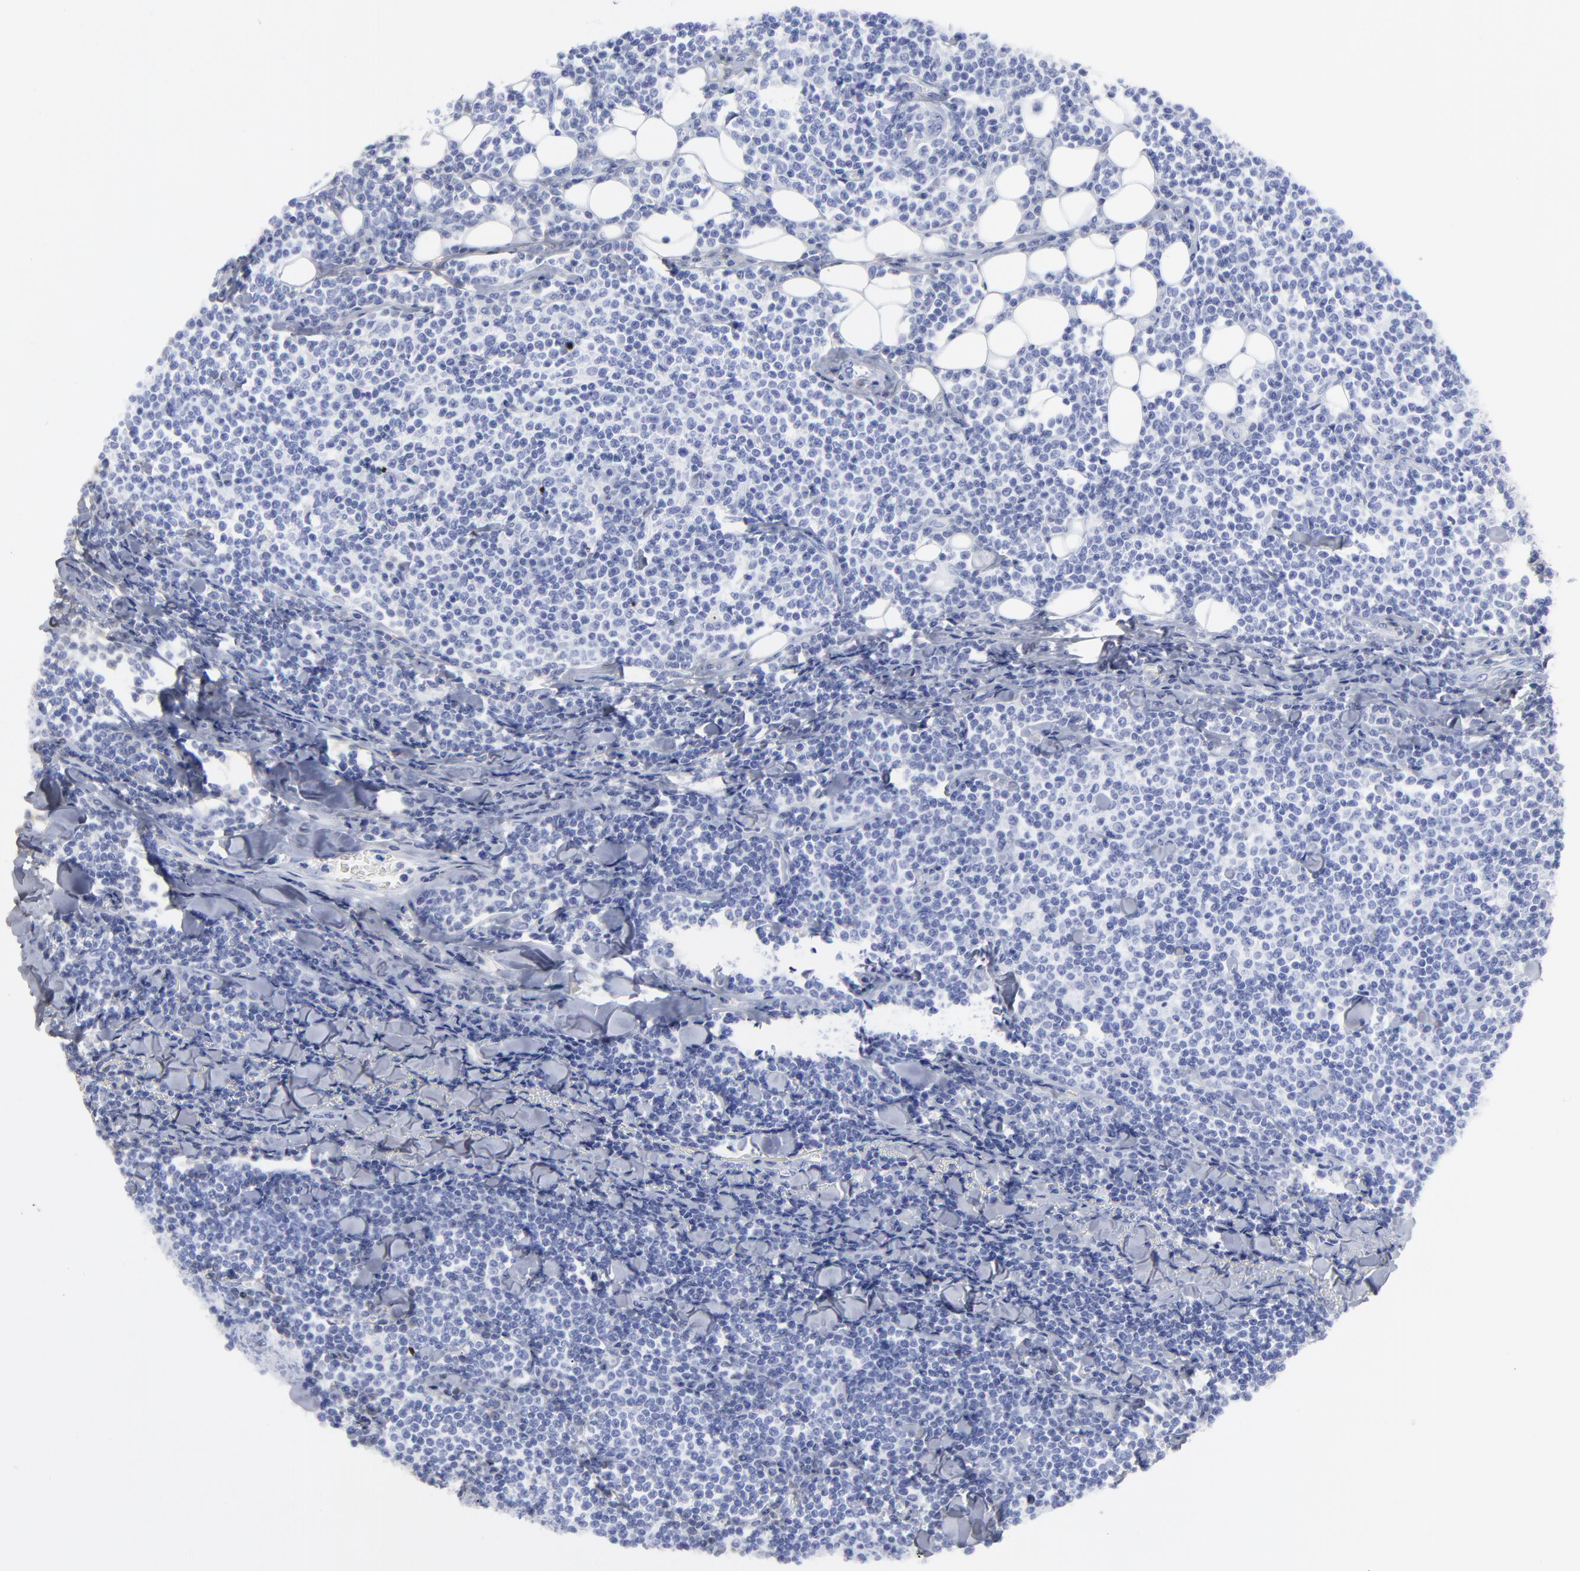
{"staining": {"intensity": "negative", "quantity": "none", "location": "none"}, "tissue": "lymphoma", "cell_type": "Tumor cells", "image_type": "cancer", "snomed": [{"axis": "morphology", "description": "Malignant lymphoma, non-Hodgkin's type, Low grade"}, {"axis": "topography", "description": "Soft tissue"}], "caption": "This is an IHC photomicrograph of human low-grade malignant lymphoma, non-Hodgkin's type. There is no staining in tumor cells.", "gene": "DCN", "patient": {"sex": "male", "age": 92}}